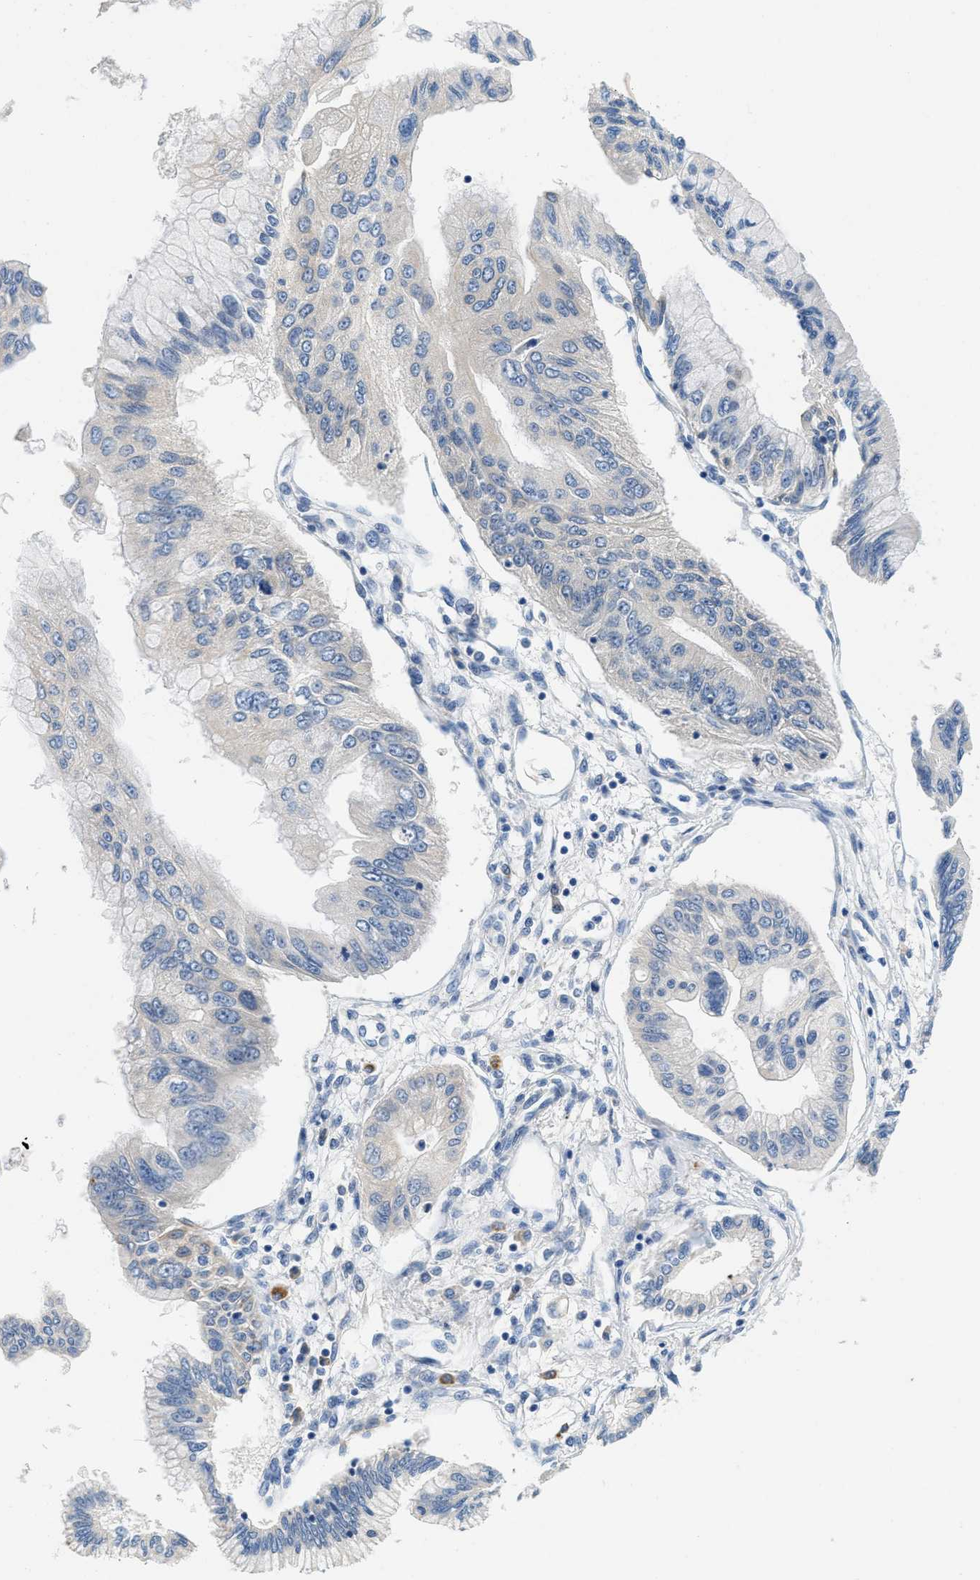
{"staining": {"intensity": "negative", "quantity": "none", "location": "none"}, "tissue": "pancreatic cancer", "cell_type": "Tumor cells", "image_type": "cancer", "snomed": [{"axis": "morphology", "description": "Adenocarcinoma, NOS"}, {"axis": "topography", "description": "Pancreas"}], "caption": "Tumor cells are negative for protein expression in human pancreatic cancer (adenocarcinoma).", "gene": "ALDH3A2", "patient": {"sex": "female", "age": 77}}